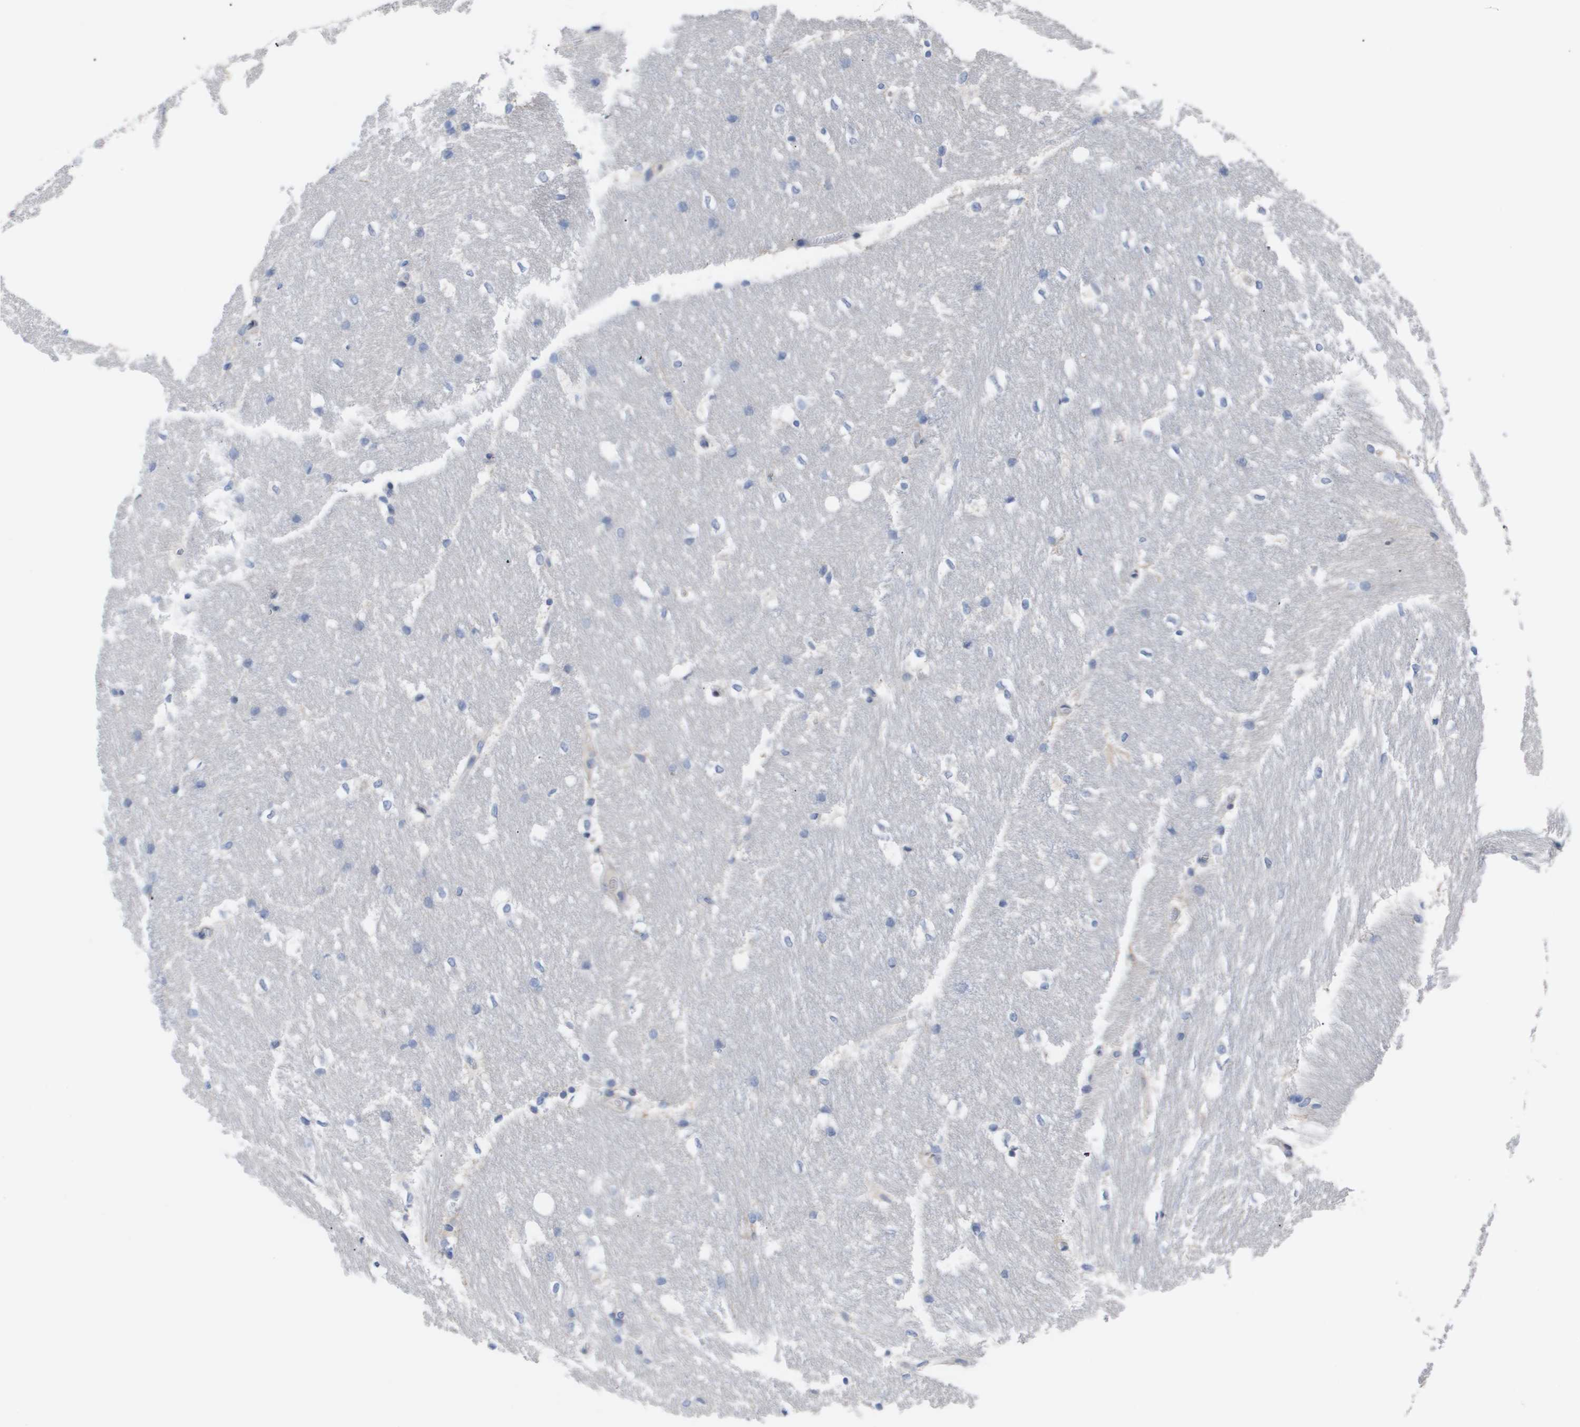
{"staining": {"intensity": "negative", "quantity": "none", "location": "none"}, "tissue": "hippocampus", "cell_type": "Glial cells", "image_type": "normal", "snomed": [{"axis": "morphology", "description": "Normal tissue, NOS"}, {"axis": "topography", "description": "Hippocampus"}], "caption": "The image demonstrates no significant expression in glial cells of hippocampus. (Immunohistochemistry, brightfield microscopy, high magnification).", "gene": "CAV3", "patient": {"sex": "female", "age": 19}}